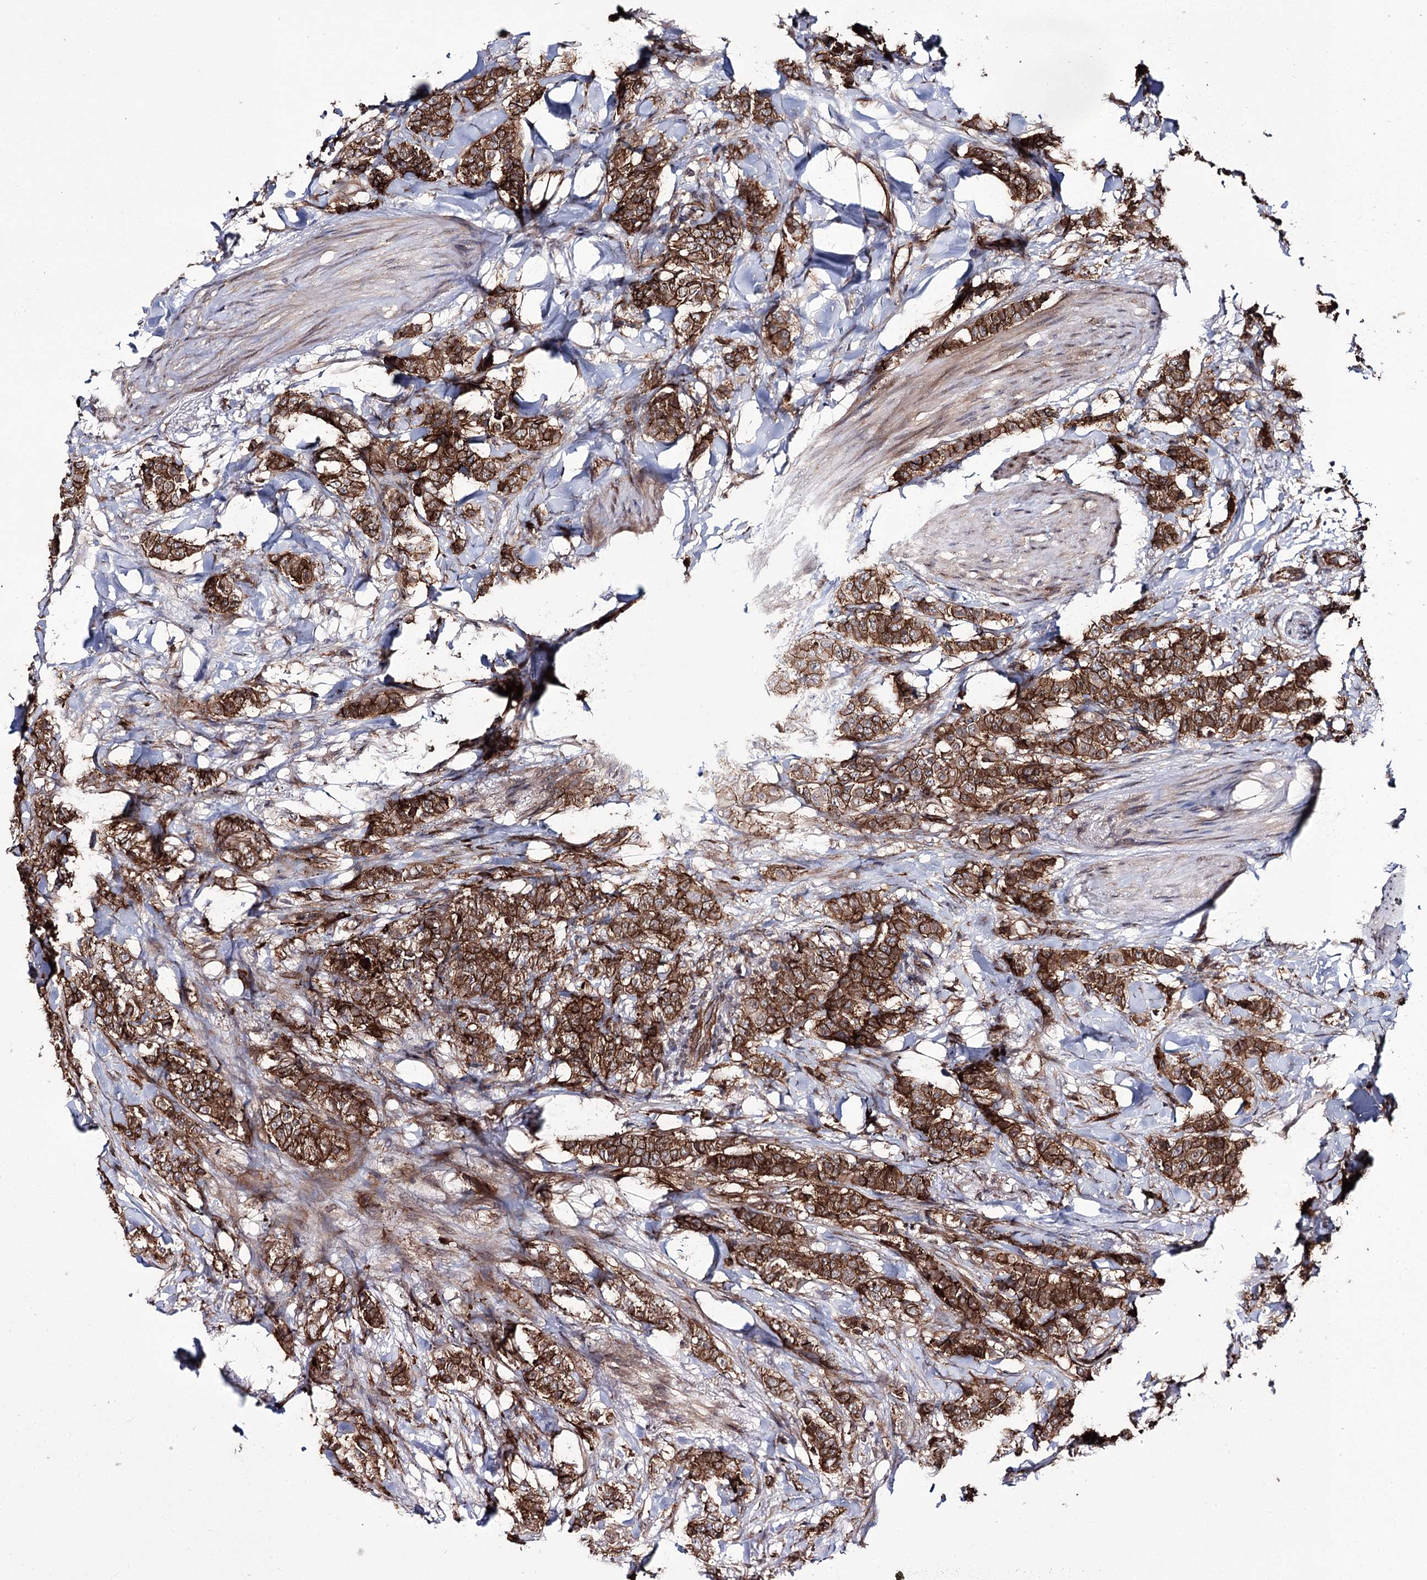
{"staining": {"intensity": "strong", "quantity": ">75%", "location": "cytoplasmic/membranous"}, "tissue": "breast cancer", "cell_type": "Tumor cells", "image_type": "cancer", "snomed": [{"axis": "morphology", "description": "Duct carcinoma"}, {"axis": "topography", "description": "Breast"}], "caption": "Brown immunohistochemical staining in breast intraductal carcinoma displays strong cytoplasmic/membranous expression in about >75% of tumor cells.", "gene": "DHX29", "patient": {"sex": "female", "age": 40}}